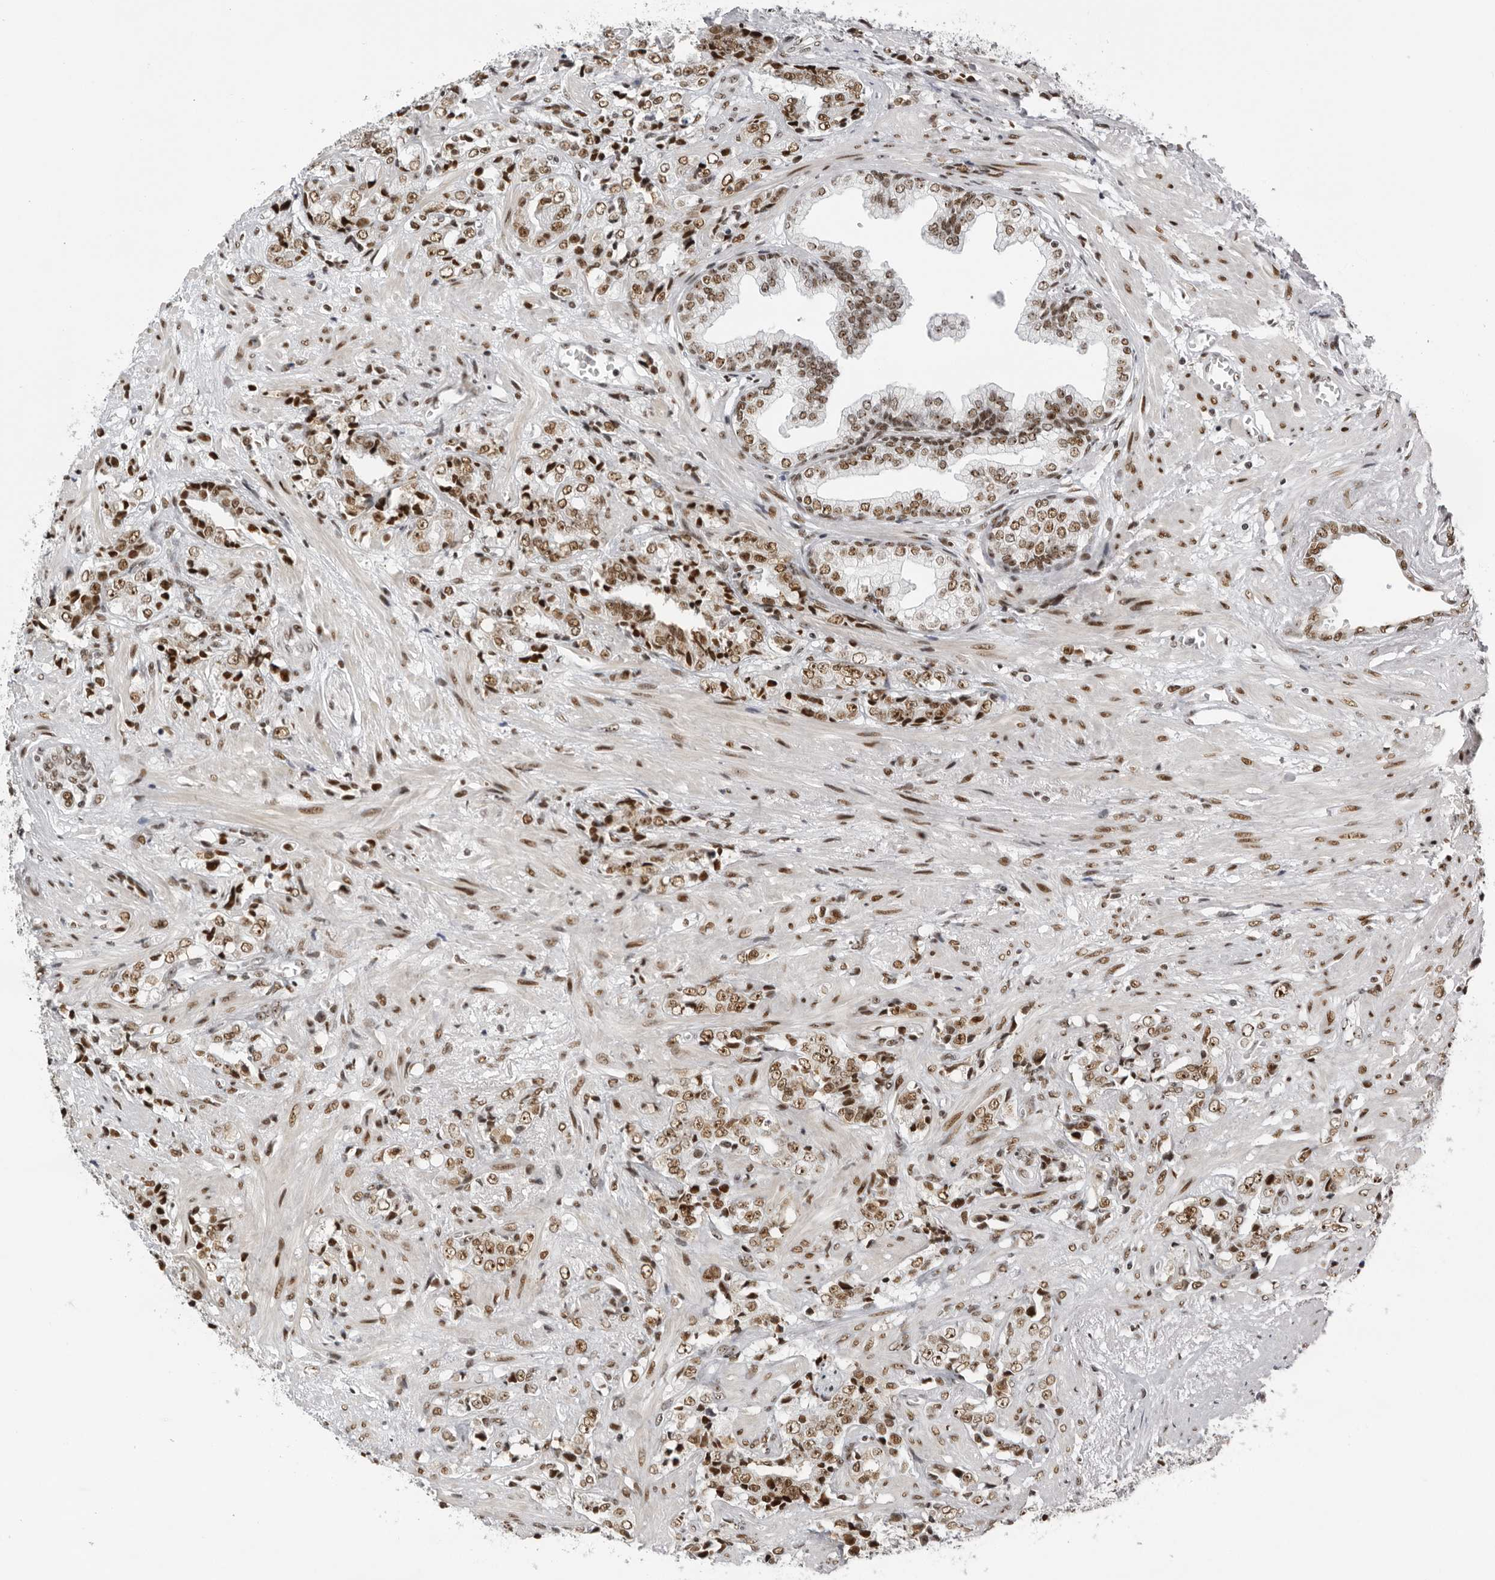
{"staining": {"intensity": "moderate", "quantity": ">75%", "location": "nuclear"}, "tissue": "prostate cancer", "cell_type": "Tumor cells", "image_type": "cancer", "snomed": [{"axis": "morphology", "description": "Adenocarcinoma, High grade"}, {"axis": "topography", "description": "Prostate"}], "caption": "This is a micrograph of immunohistochemistry (IHC) staining of prostate cancer (high-grade adenocarcinoma), which shows moderate staining in the nuclear of tumor cells.", "gene": "DHX9", "patient": {"sex": "male", "age": 71}}